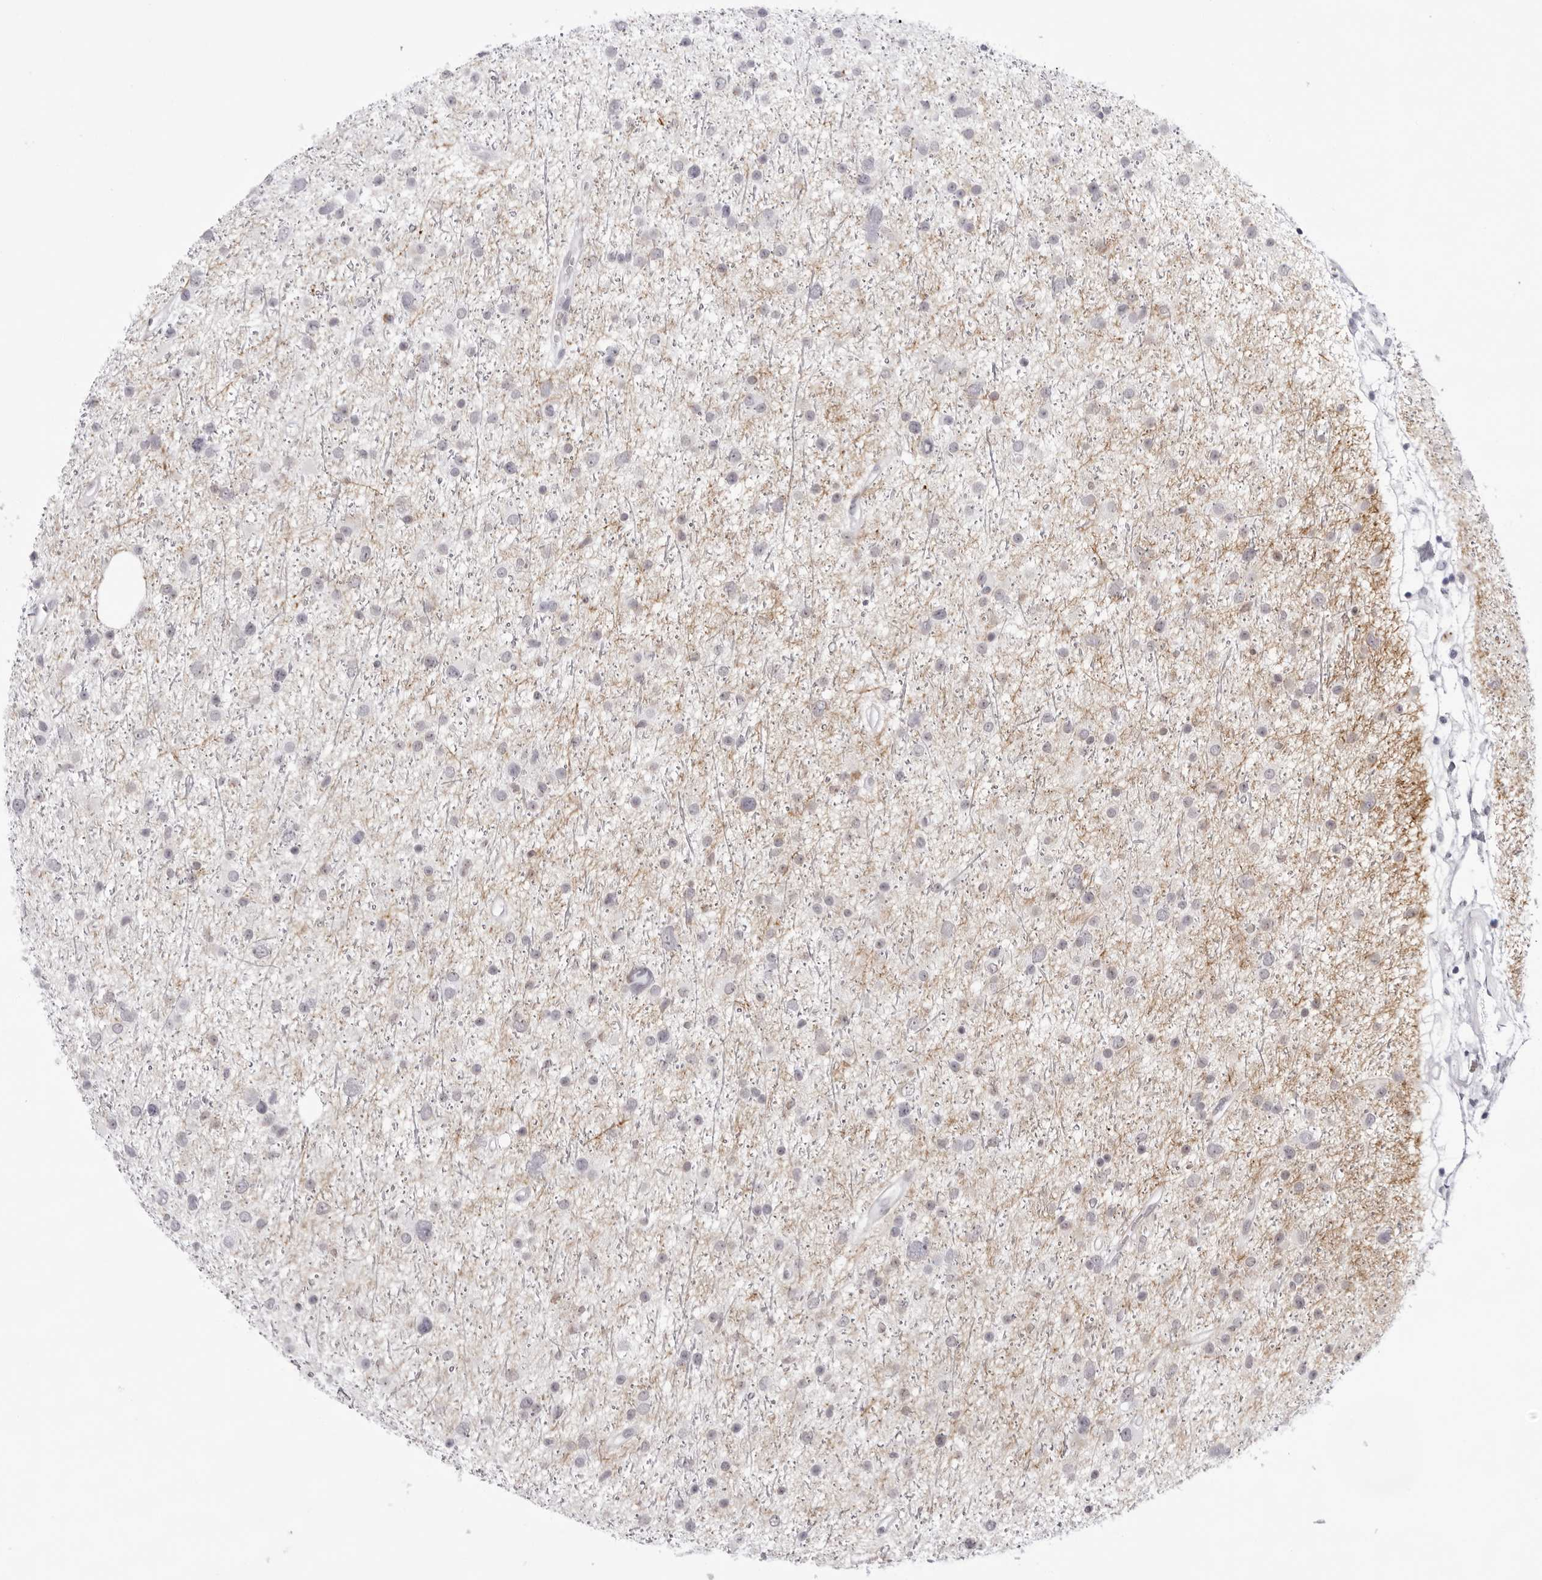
{"staining": {"intensity": "negative", "quantity": "none", "location": "none"}, "tissue": "glioma", "cell_type": "Tumor cells", "image_type": "cancer", "snomed": [{"axis": "morphology", "description": "Glioma, malignant, Low grade"}, {"axis": "topography", "description": "Cerebral cortex"}], "caption": "Glioma stained for a protein using IHC demonstrates no expression tumor cells.", "gene": "SPTA1", "patient": {"sex": "female", "age": 39}}